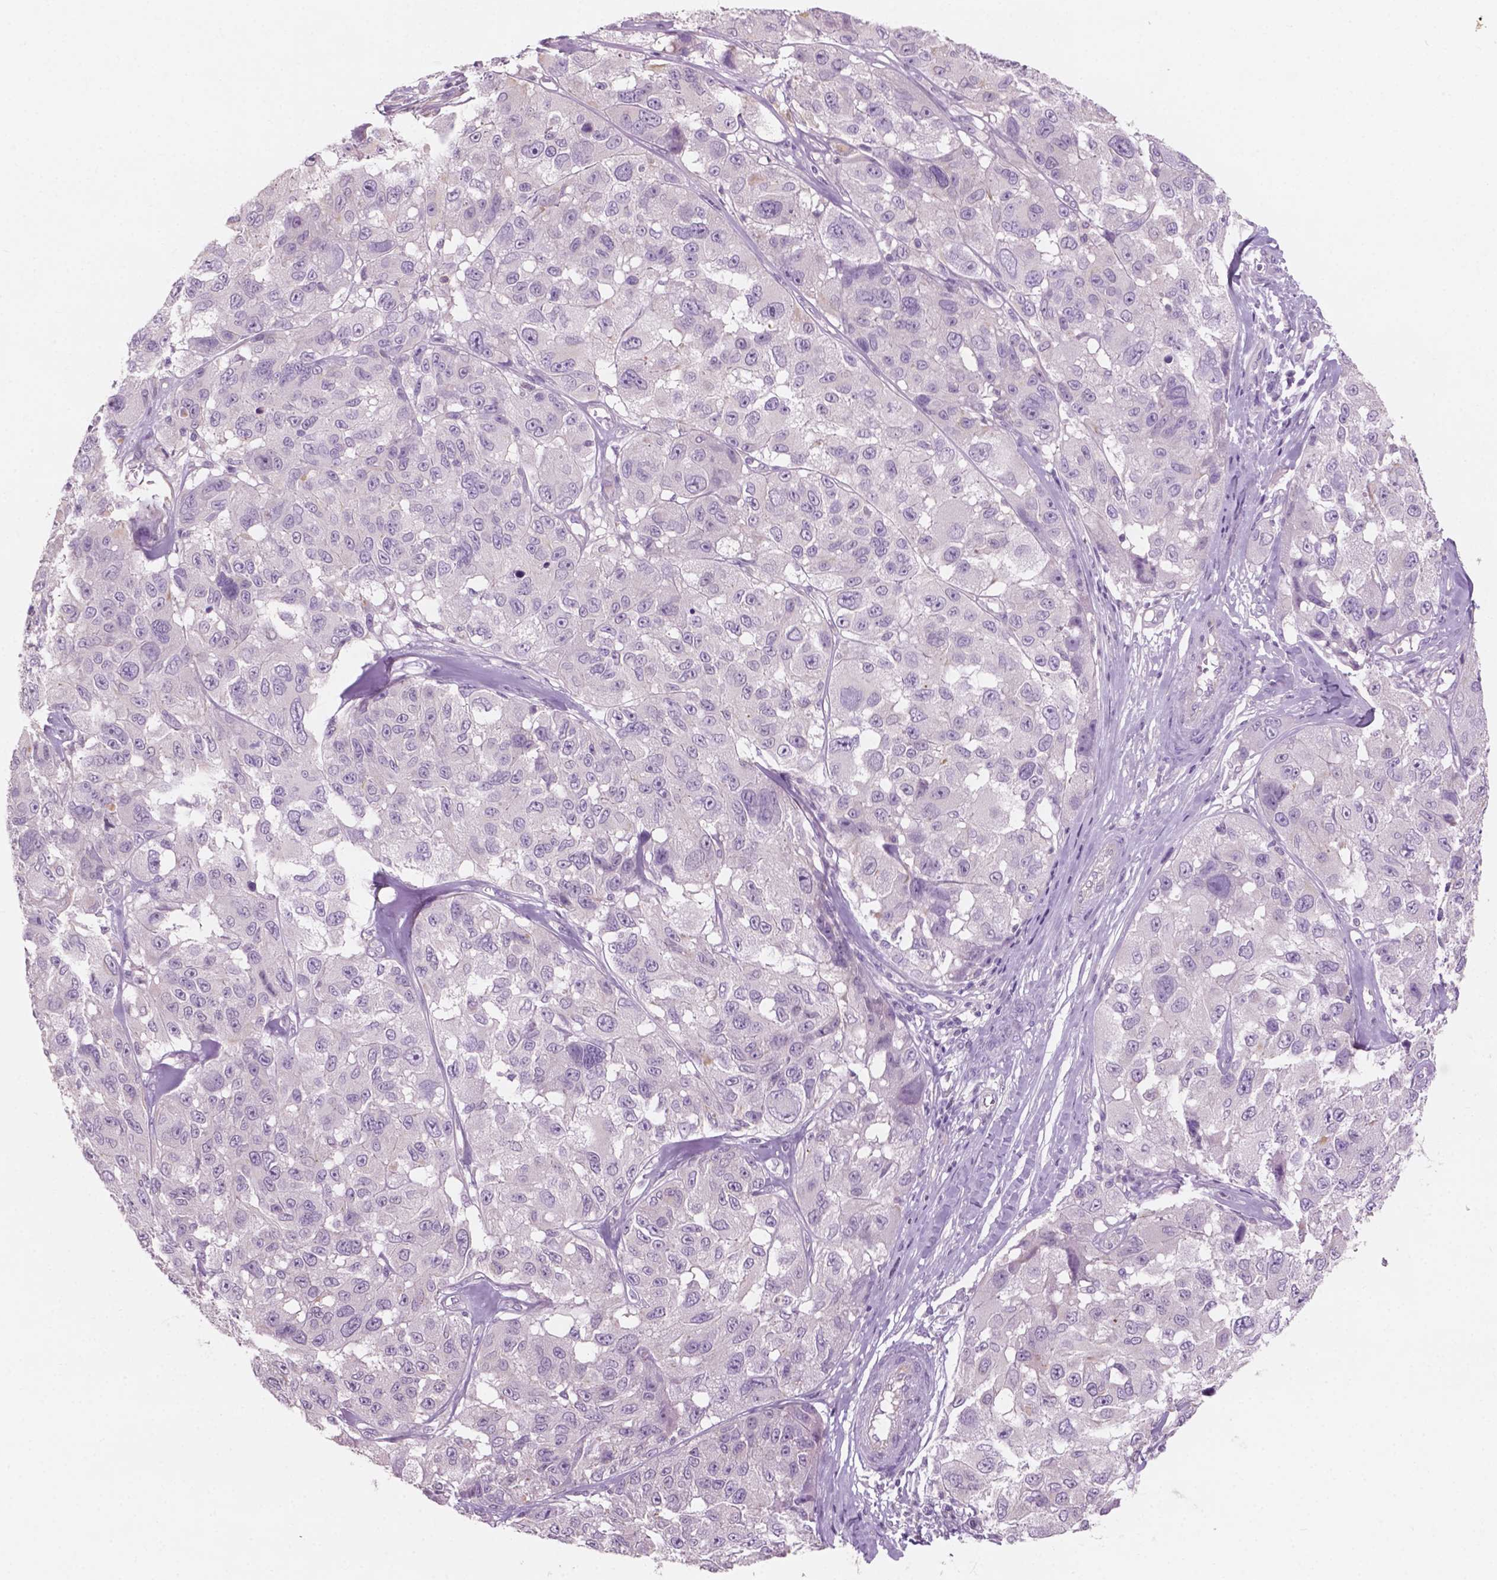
{"staining": {"intensity": "negative", "quantity": "none", "location": "none"}, "tissue": "melanoma", "cell_type": "Tumor cells", "image_type": "cancer", "snomed": [{"axis": "morphology", "description": "Malignant melanoma, NOS"}, {"axis": "topography", "description": "Skin"}], "caption": "Immunohistochemistry (IHC) photomicrograph of neoplastic tissue: human malignant melanoma stained with DAB demonstrates no significant protein expression in tumor cells. Nuclei are stained in blue.", "gene": "AWAT1", "patient": {"sex": "female", "age": 66}}